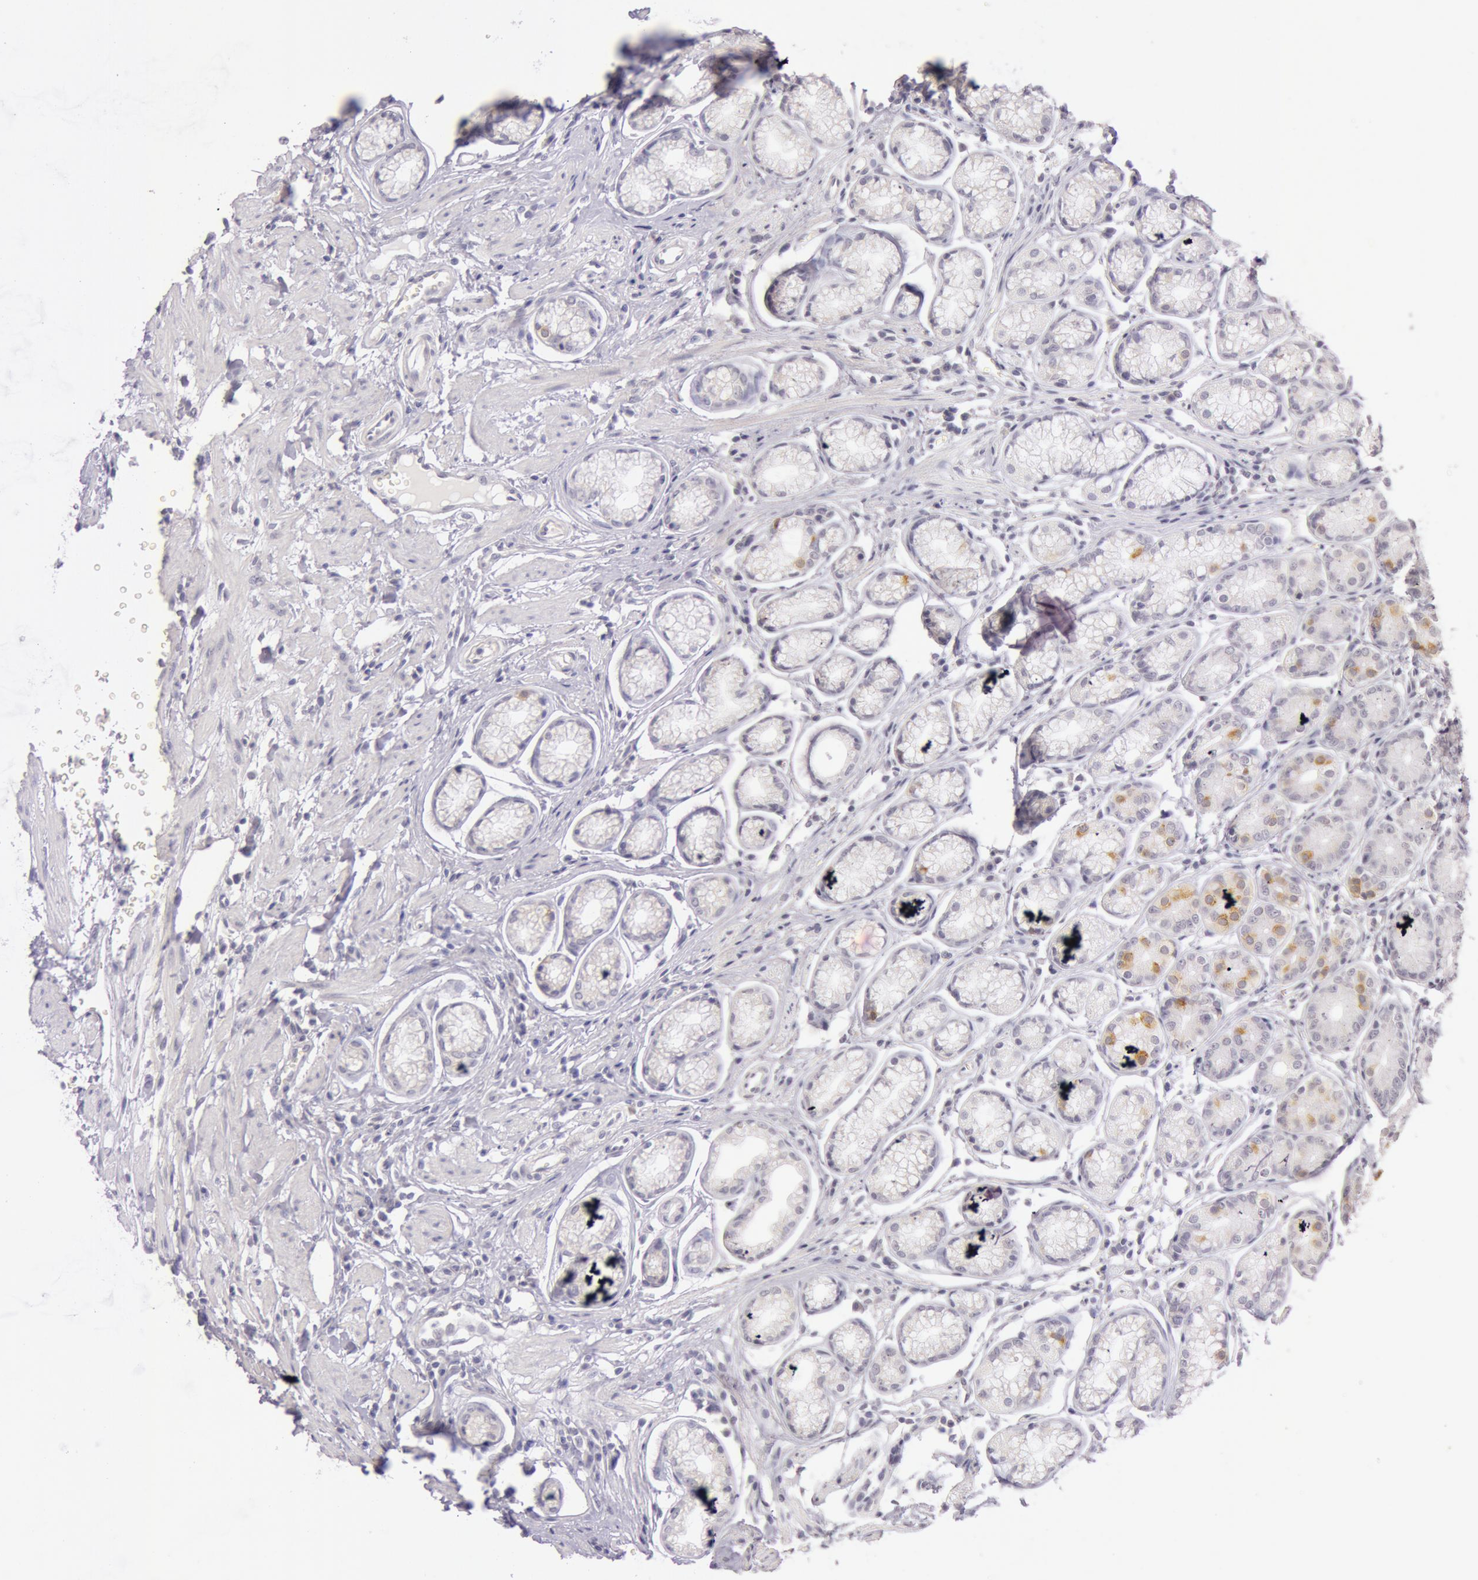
{"staining": {"intensity": "negative", "quantity": "none", "location": "none"}, "tissue": "stomach", "cell_type": "Glandular cells", "image_type": "normal", "snomed": [{"axis": "morphology", "description": "Normal tissue, NOS"}, {"axis": "topography", "description": "Stomach"}], "caption": "This is an IHC micrograph of unremarkable human stomach. There is no staining in glandular cells.", "gene": "RBMY1A1", "patient": {"sex": "male", "age": 42}}